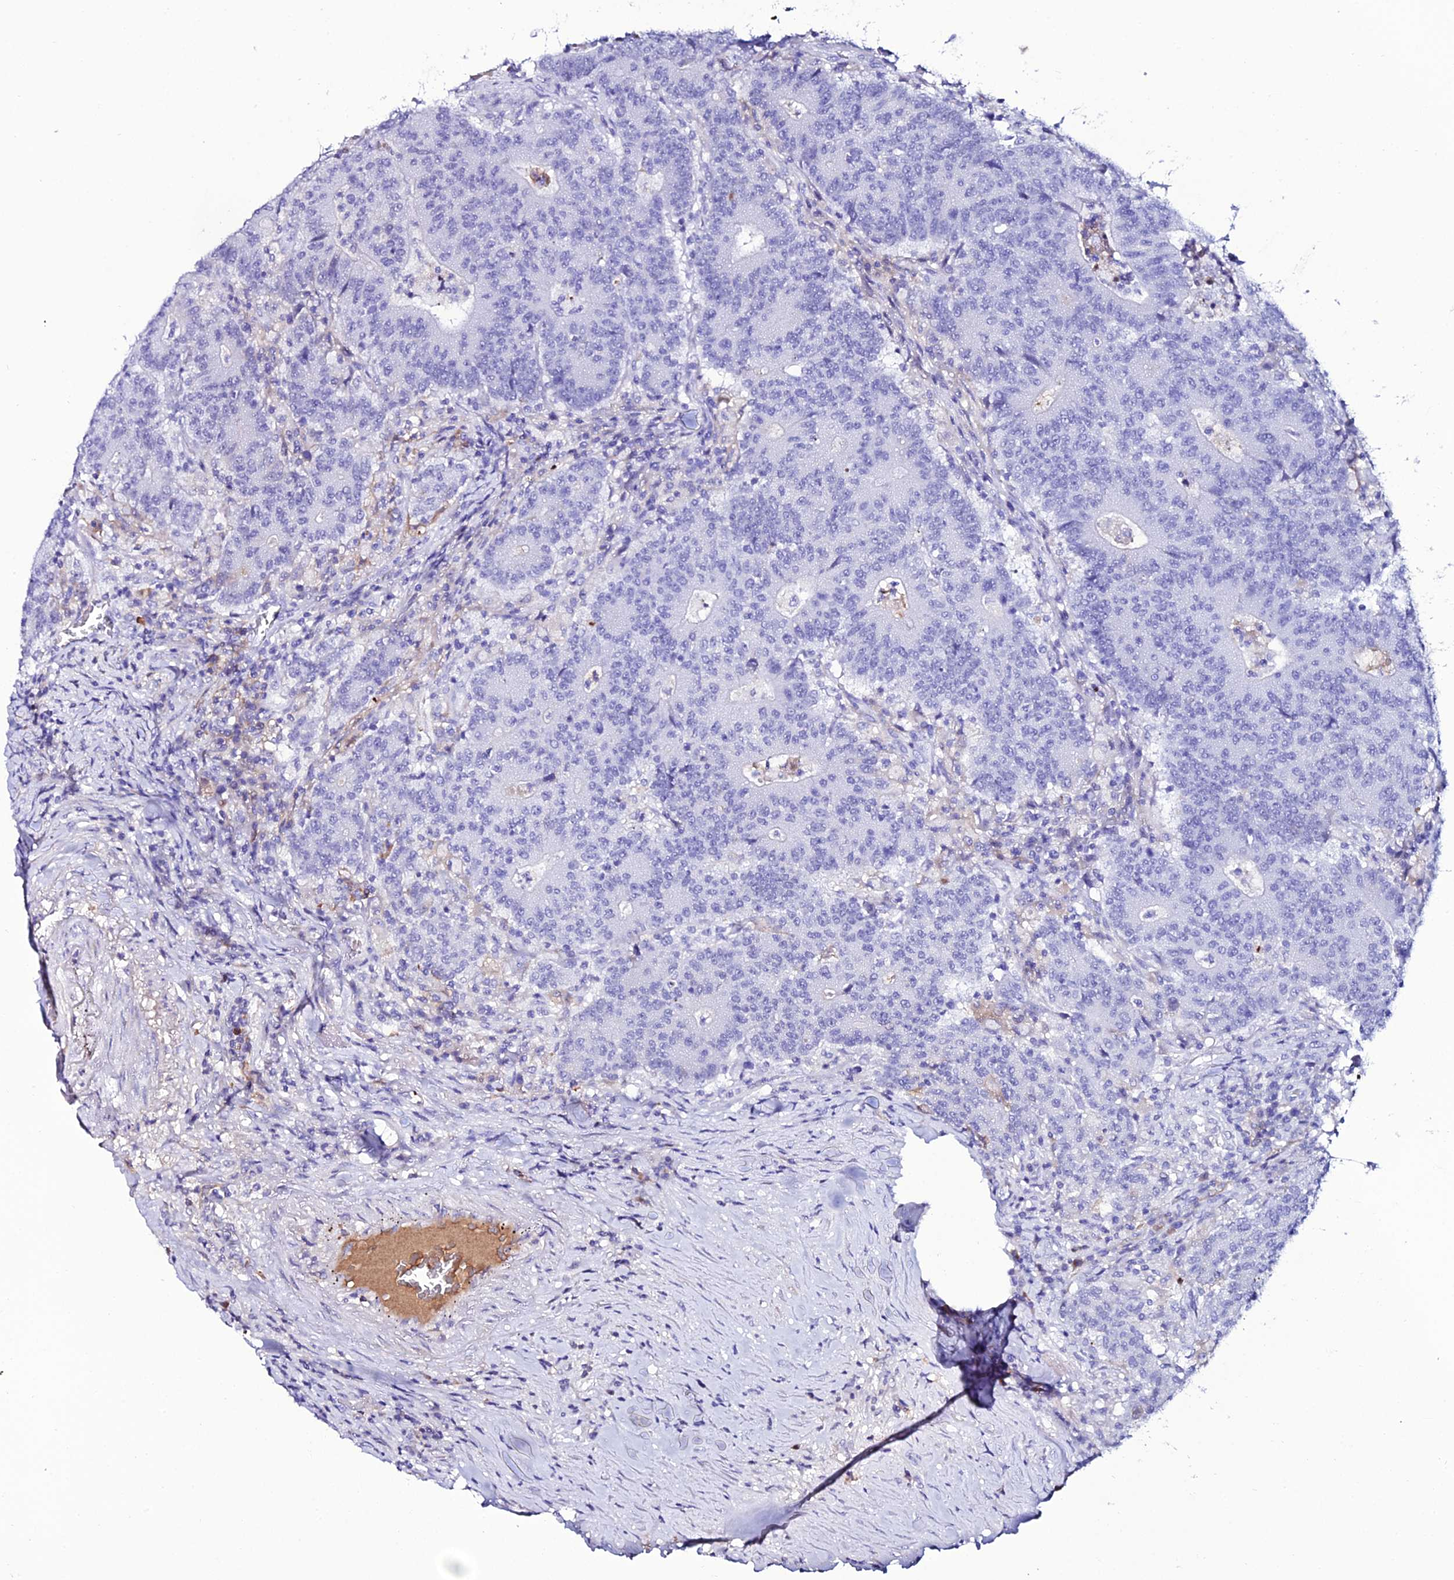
{"staining": {"intensity": "negative", "quantity": "none", "location": "none"}, "tissue": "colorectal cancer", "cell_type": "Tumor cells", "image_type": "cancer", "snomed": [{"axis": "morphology", "description": "Adenocarcinoma, NOS"}, {"axis": "topography", "description": "Colon"}], "caption": "Tumor cells are negative for protein expression in human colorectal adenocarcinoma. The staining was performed using DAB to visualize the protein expression in brown, while the nuclei were stained in blue with hematoxylin (Magnification: 20x).", "gene": "DEFB132", "patient": {"sex": "female", "age": 75}}